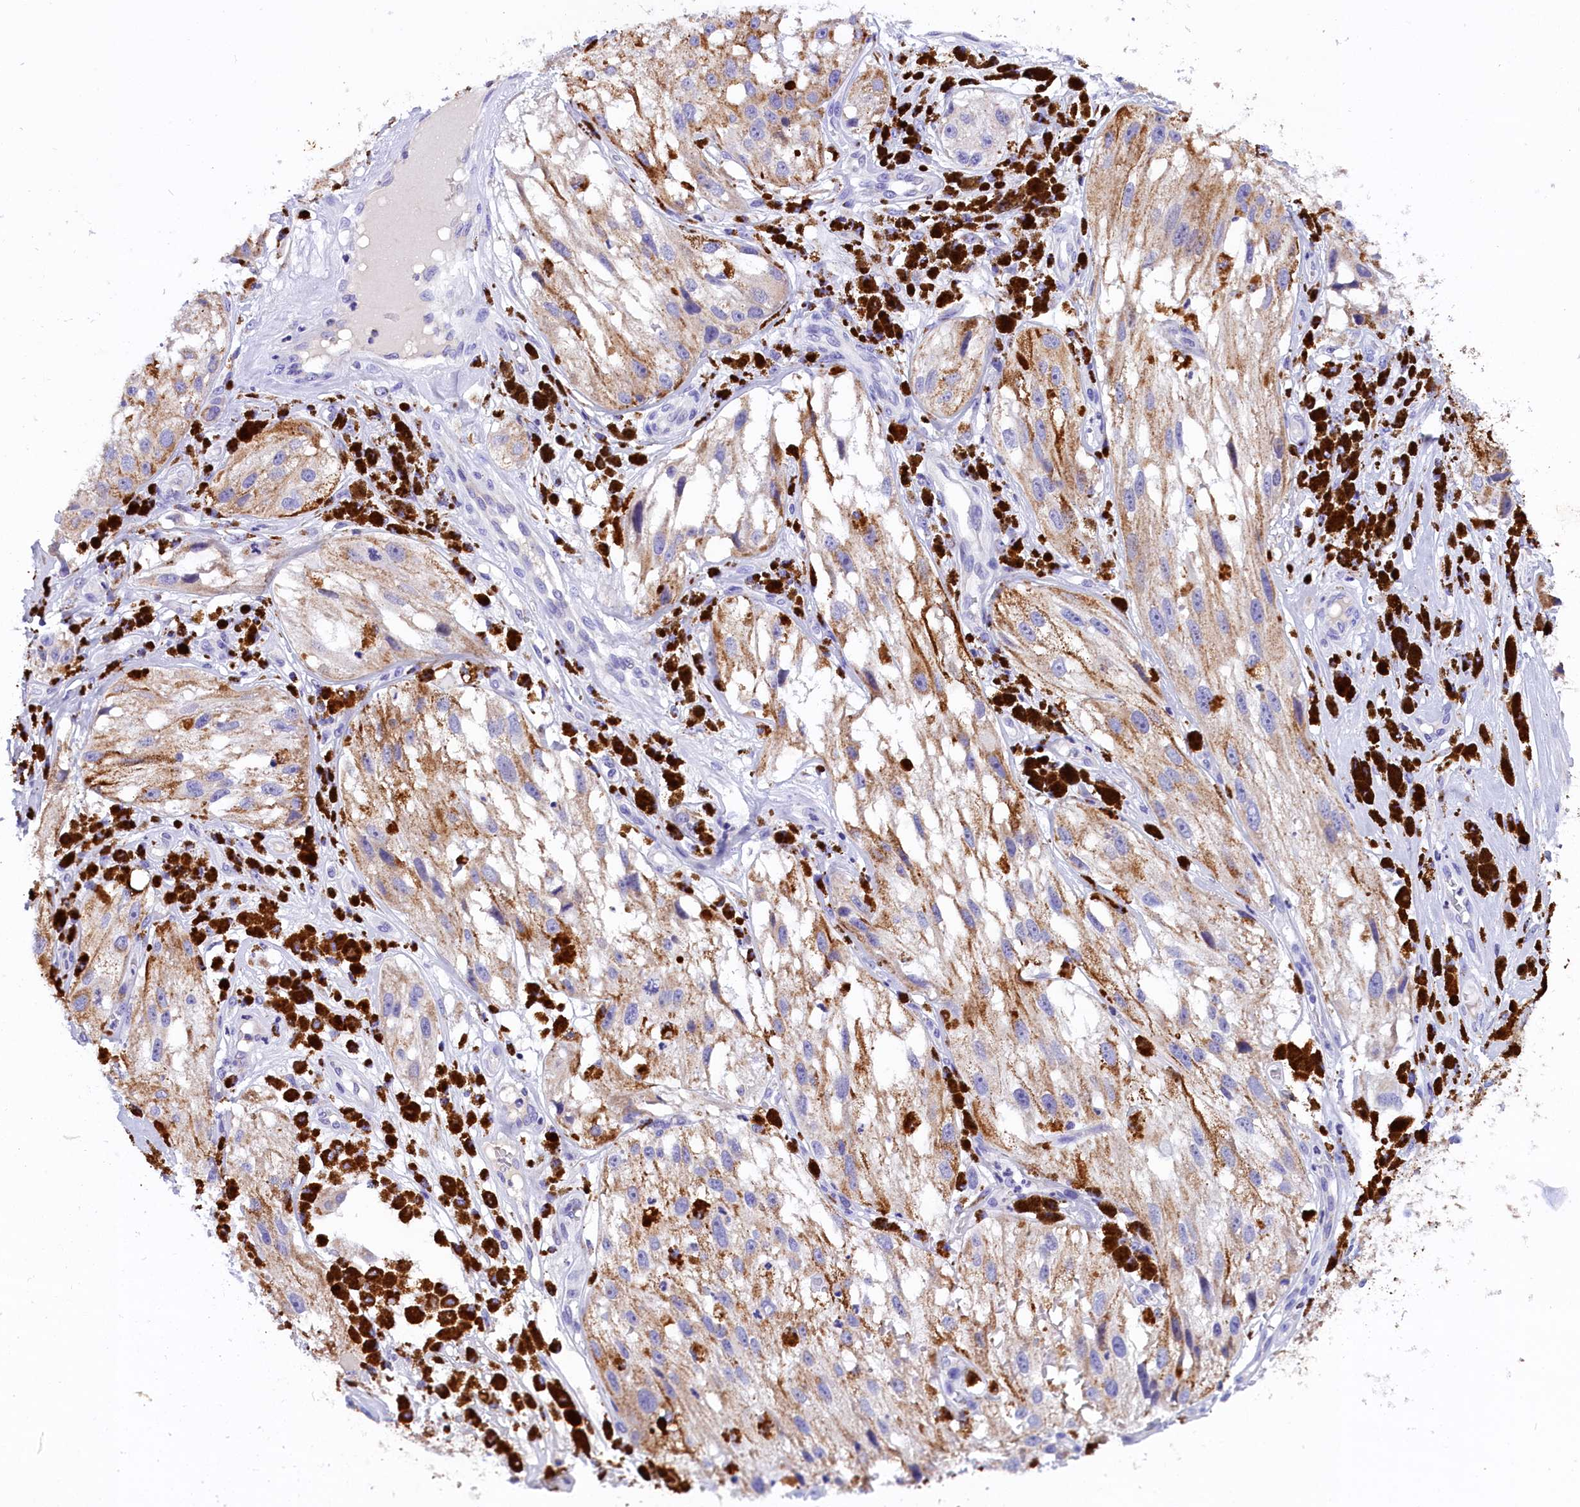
{"staining": {"intensity": "moderate", "quantity": ">75%", "location": "cytoplasmic/membranous"}, "tissue": "melanoma", "cell_type": "Tumor cells", "image_type": "cancer", "snomed": [{"axis": "morphology", "description": "Malignant melanoma, NOS"}, {"axis": "topography", "description": "Skin"}], "caption": "Protein expression analysis of human melanoma reveals moderate cytoplasmic/membranous expression in approximately >75% of tumor cells.", "gene": "ABAT", "patient": {"sex": "male", "age": 88}}